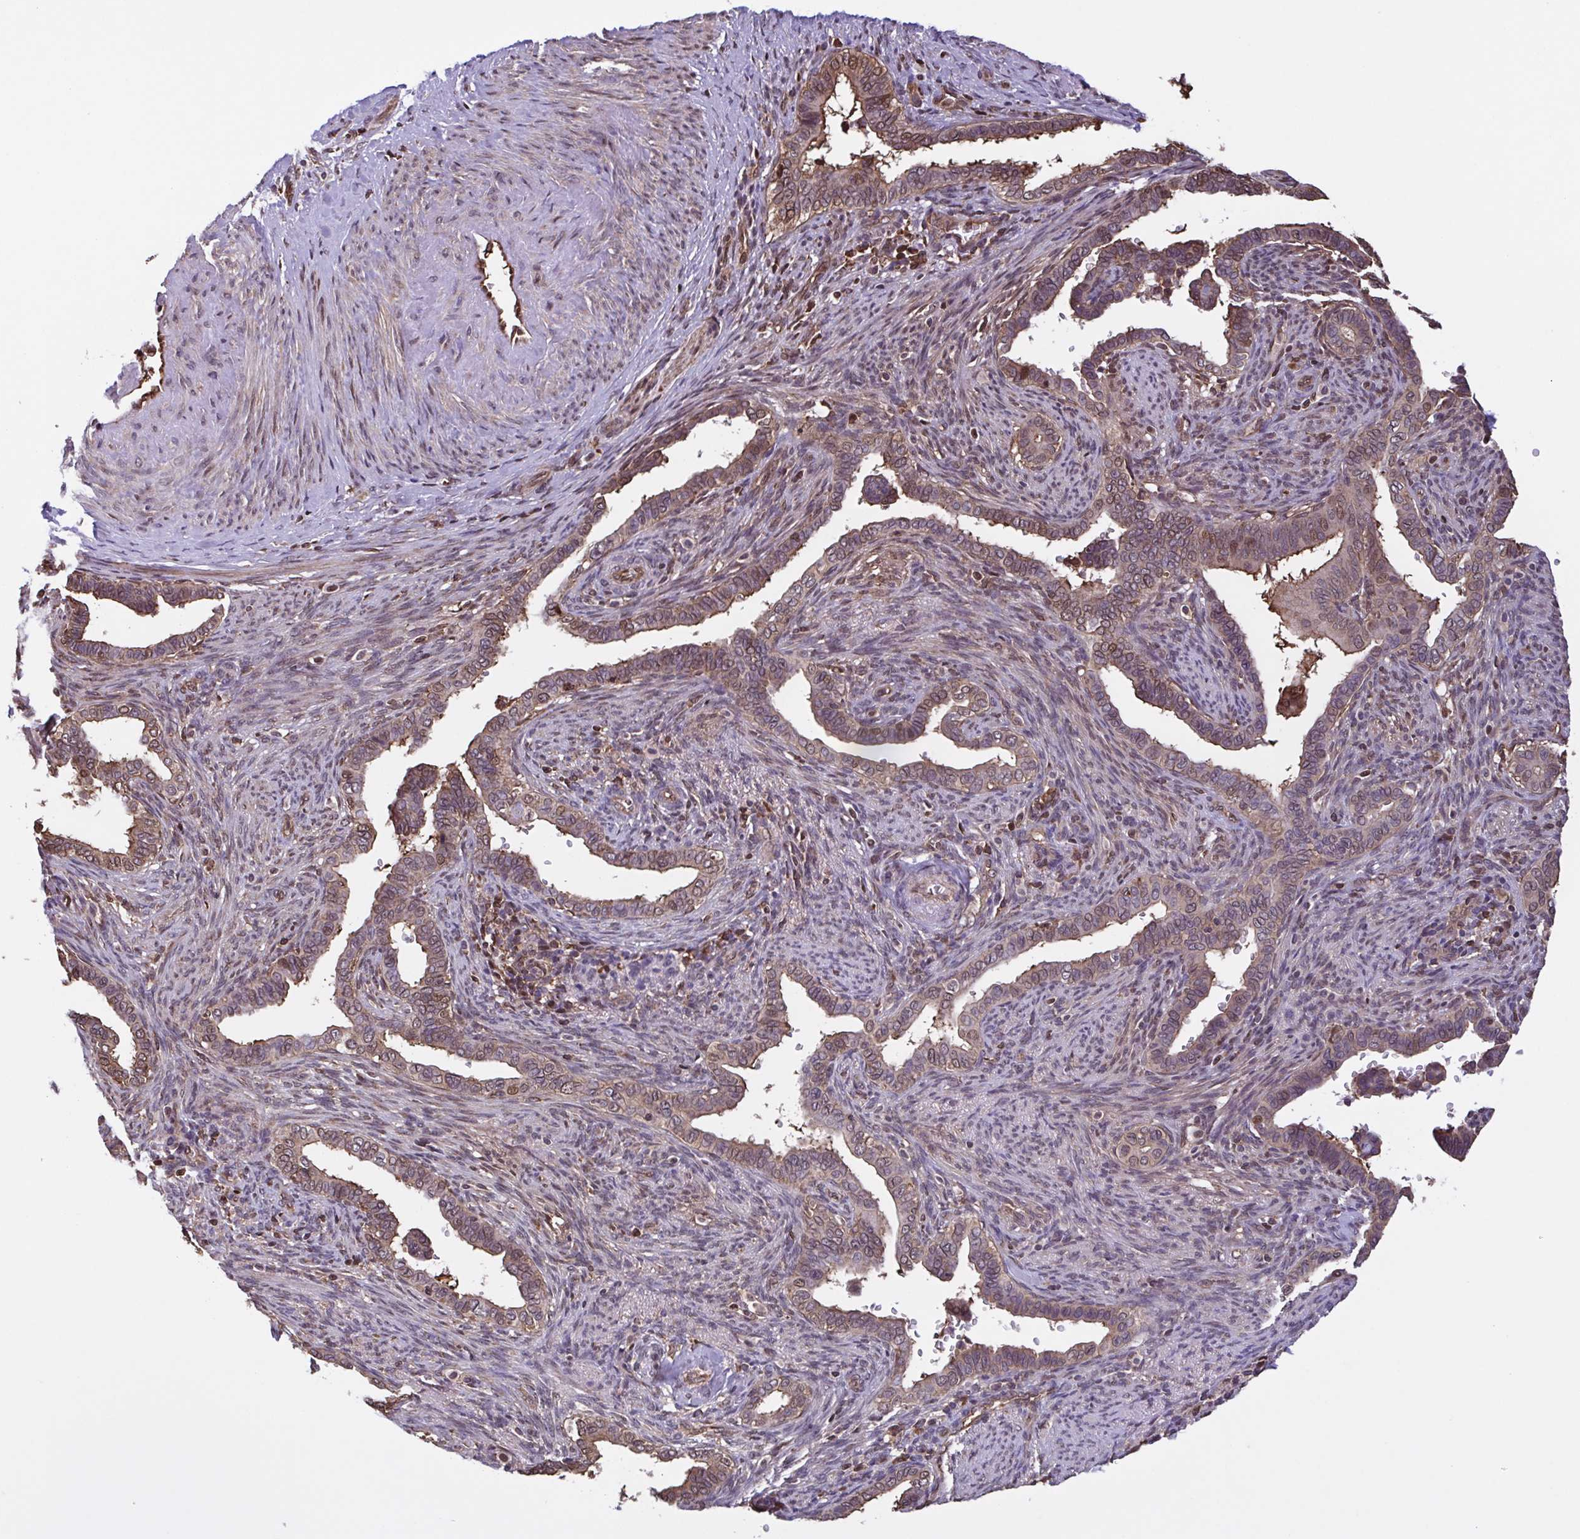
{"staining": {"intensity": "weak", "quantity": ">75%", "location": "cytoplasmic/membranous"}, "tissue": "cervical cancer", "cell_type": "Tumor cells", "image_type": "cancer", "snomed": [{"axis": "morphology", "description": "Adenocarcinoma, NOS"}, {"axis": "morphology", "description": "Adenocarcinoma, Low grade"}, {"axis": "topography", "description": "Cervix"}], "caption": "An image showing weak cytoplasmic/membranous positivity in approximately >75% of tumor cells in adenocarcinoma (cervical), as visualized by brown immunohistochemical staining.", "gene": "SEC63", "patient": {"sex": "female", "age": 35}}